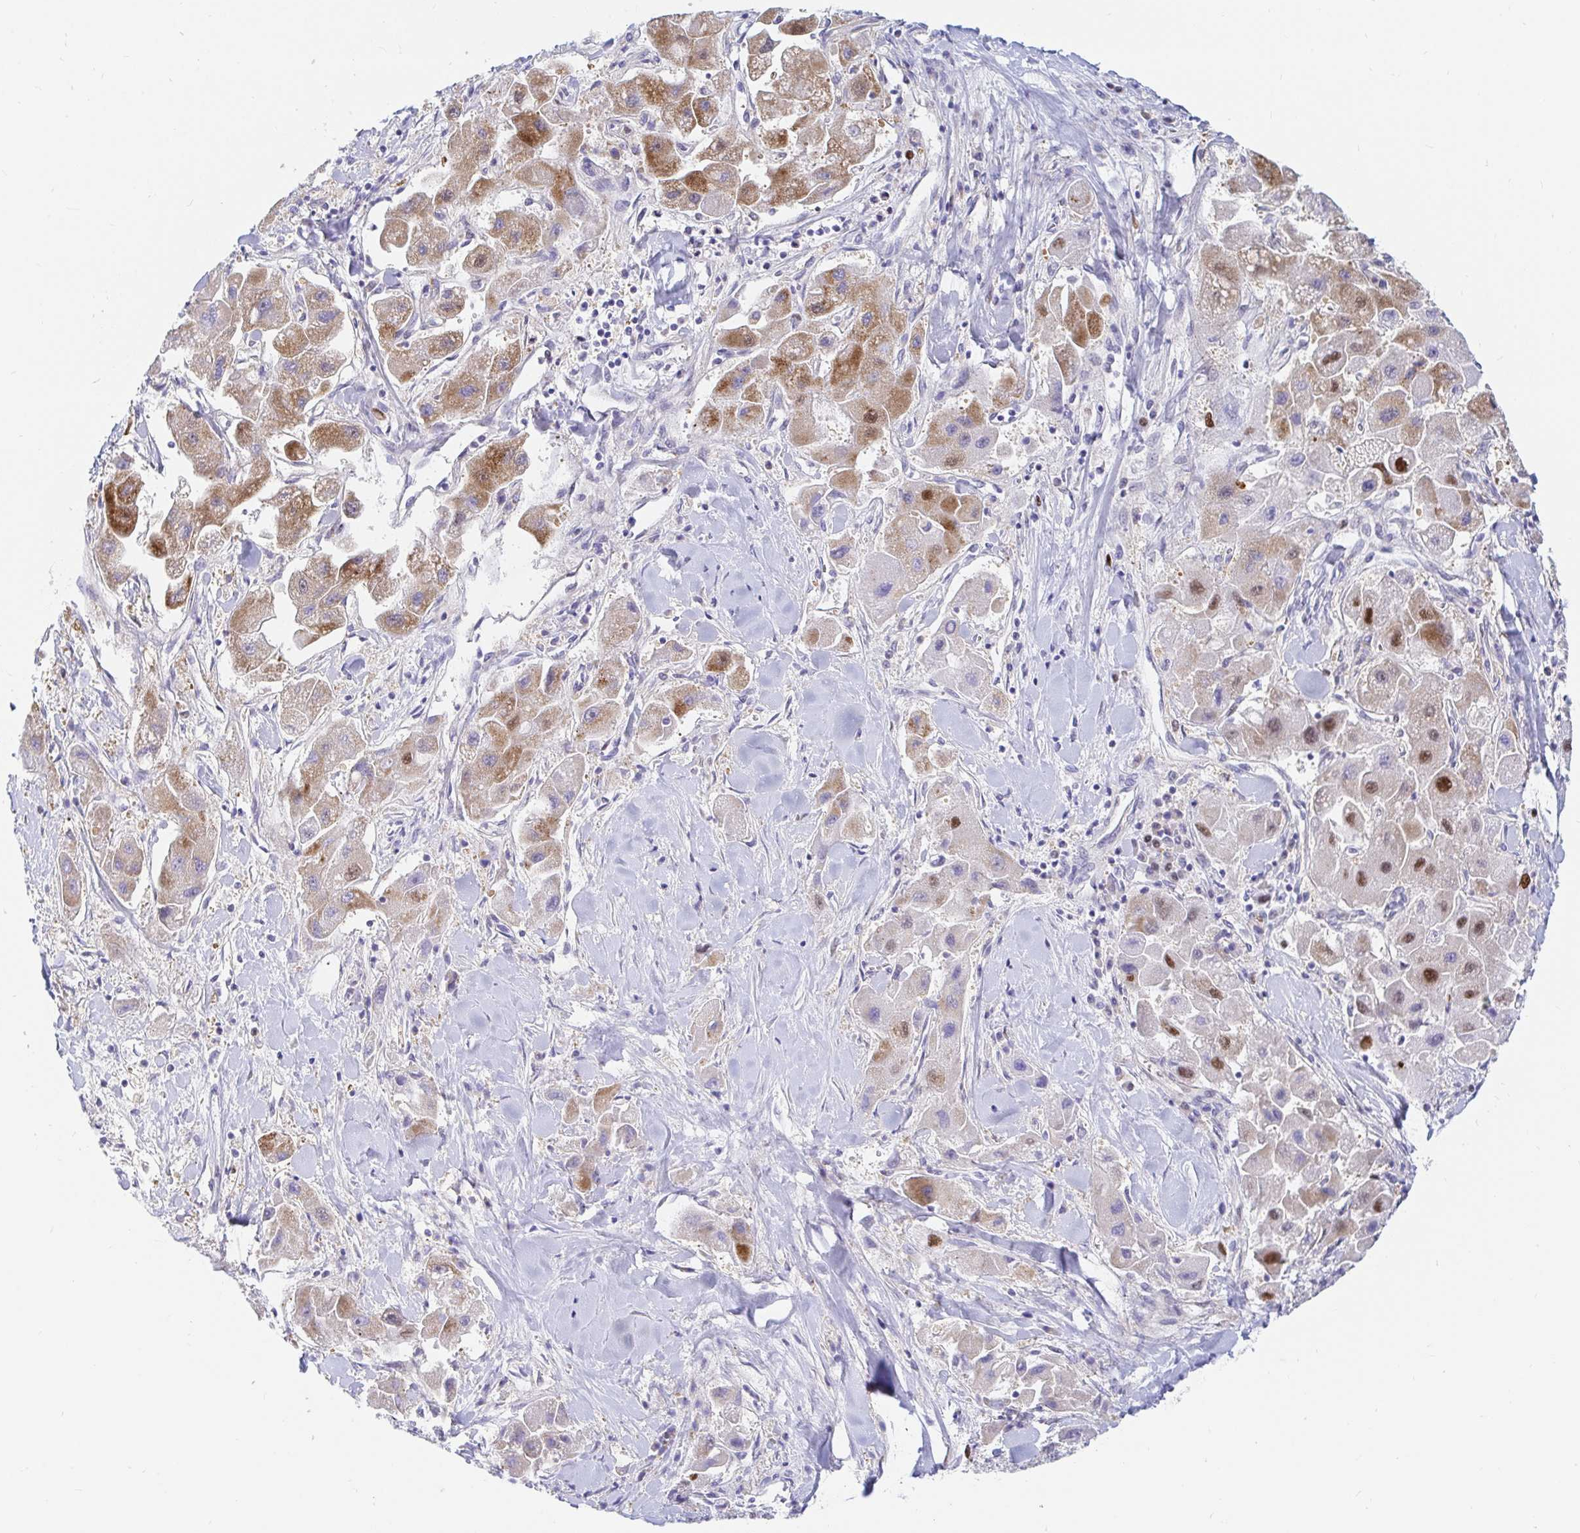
{"staining": {"intensity": "moderate", "quantity": "25%-75%", "location": "cytoplasmic/membranous,nuclear"}, "tissue": "liver cancer", "cell_type": "Tumor cells", "image_type": "cancer", "snomed": [{"axis": "morphology", "description": "Carcinoma, Hepatocellular, NOS"}, {"axis": "topography", "description": "Liver"}], "caption": "High-magnification brightfield microscopy of liver cancer (hepatocellular carcinoma) stained with DAB (brown) and counterstained with hematoxylin (blue). tumor cells exhibit moderate cytoplasmic/membranous and nuclear positivity is present in about25%-75% of cells.", "gene": "HINFP", "patient": {"sex": "male", "age": 24}}